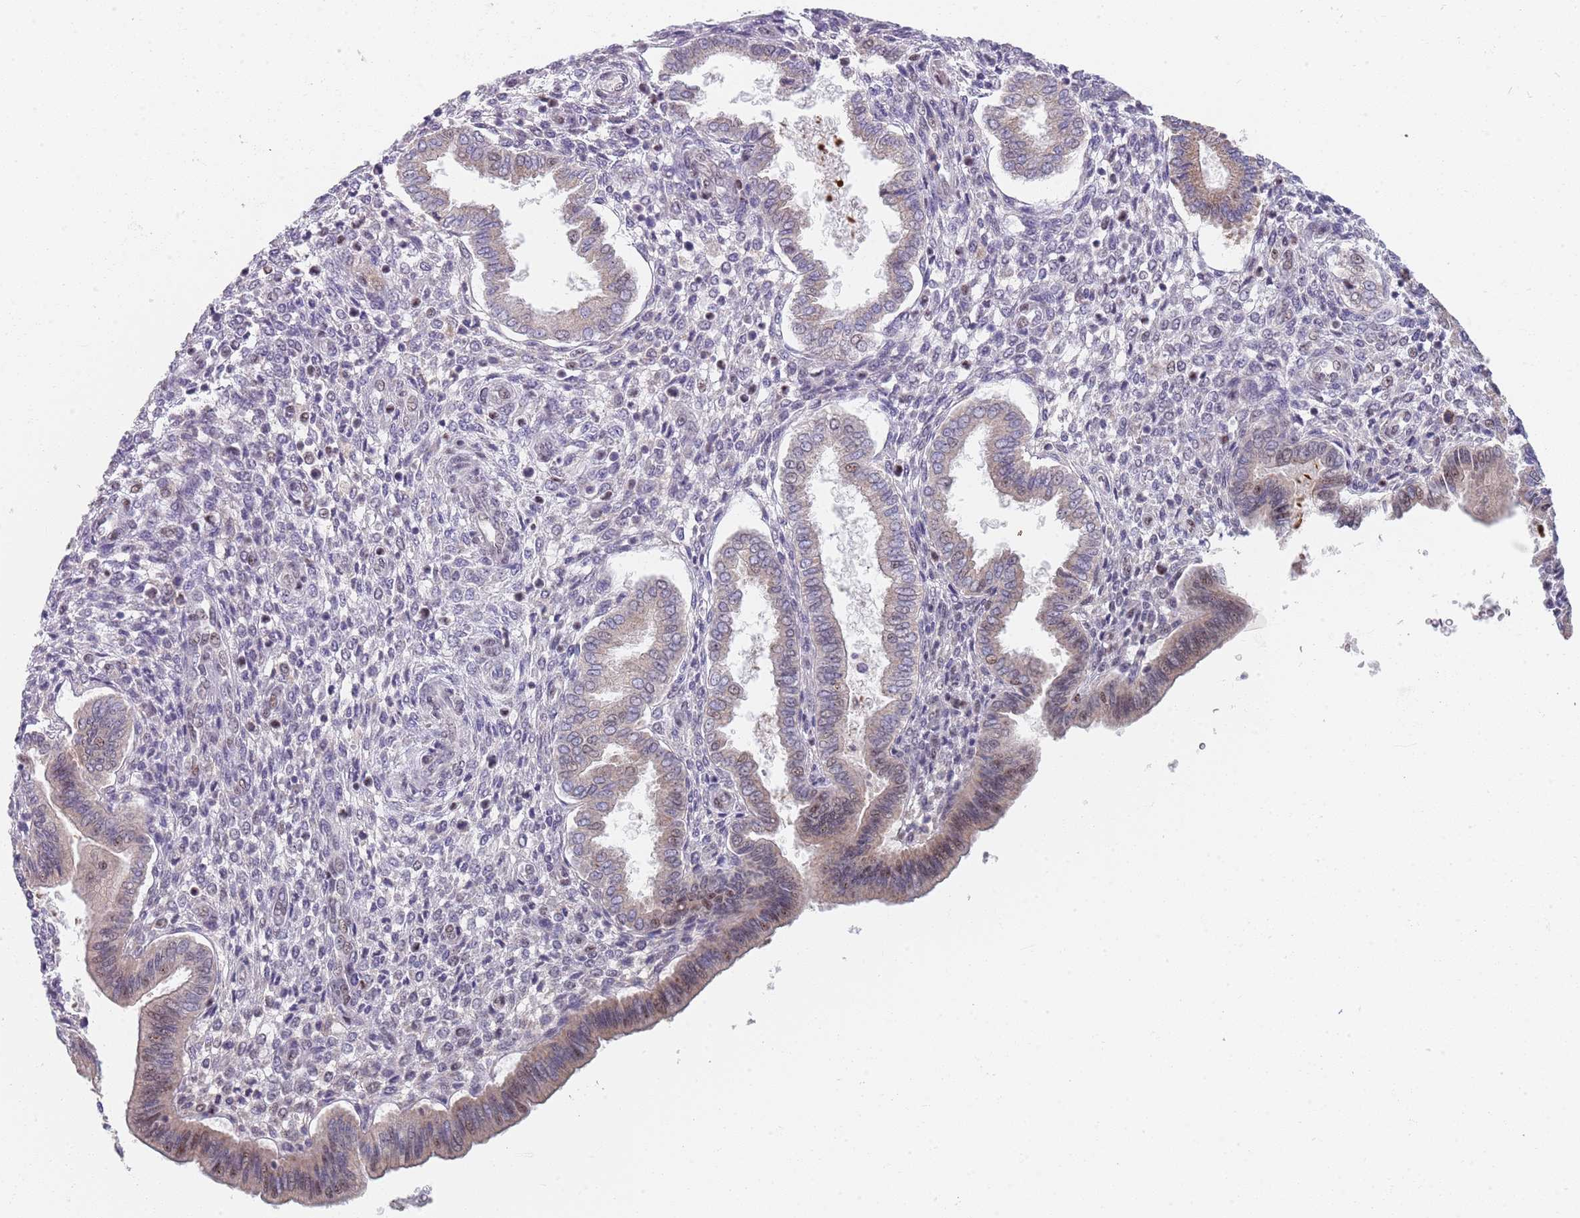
{"staining": {"intensity": "negative", "quantity": "none", "location": "none"}, "tissue": "endometrium", "cell_type": "Cells in endometrial stroma", "image_type": "normal", "snomed": [{"axis": "morphology", "description": "Normal tissue, NOS"}, {"axis": "topography", "description": "Endometrium"}], "caption": "Cells in endometrial stroma show no significant expression in benign endometrium. (DAB (3,3'-diaminobenzidine) IHC with hematoxylin counter stain).", "gene": "PLCL2", "patient": {"sex": "female", "age": 24}}